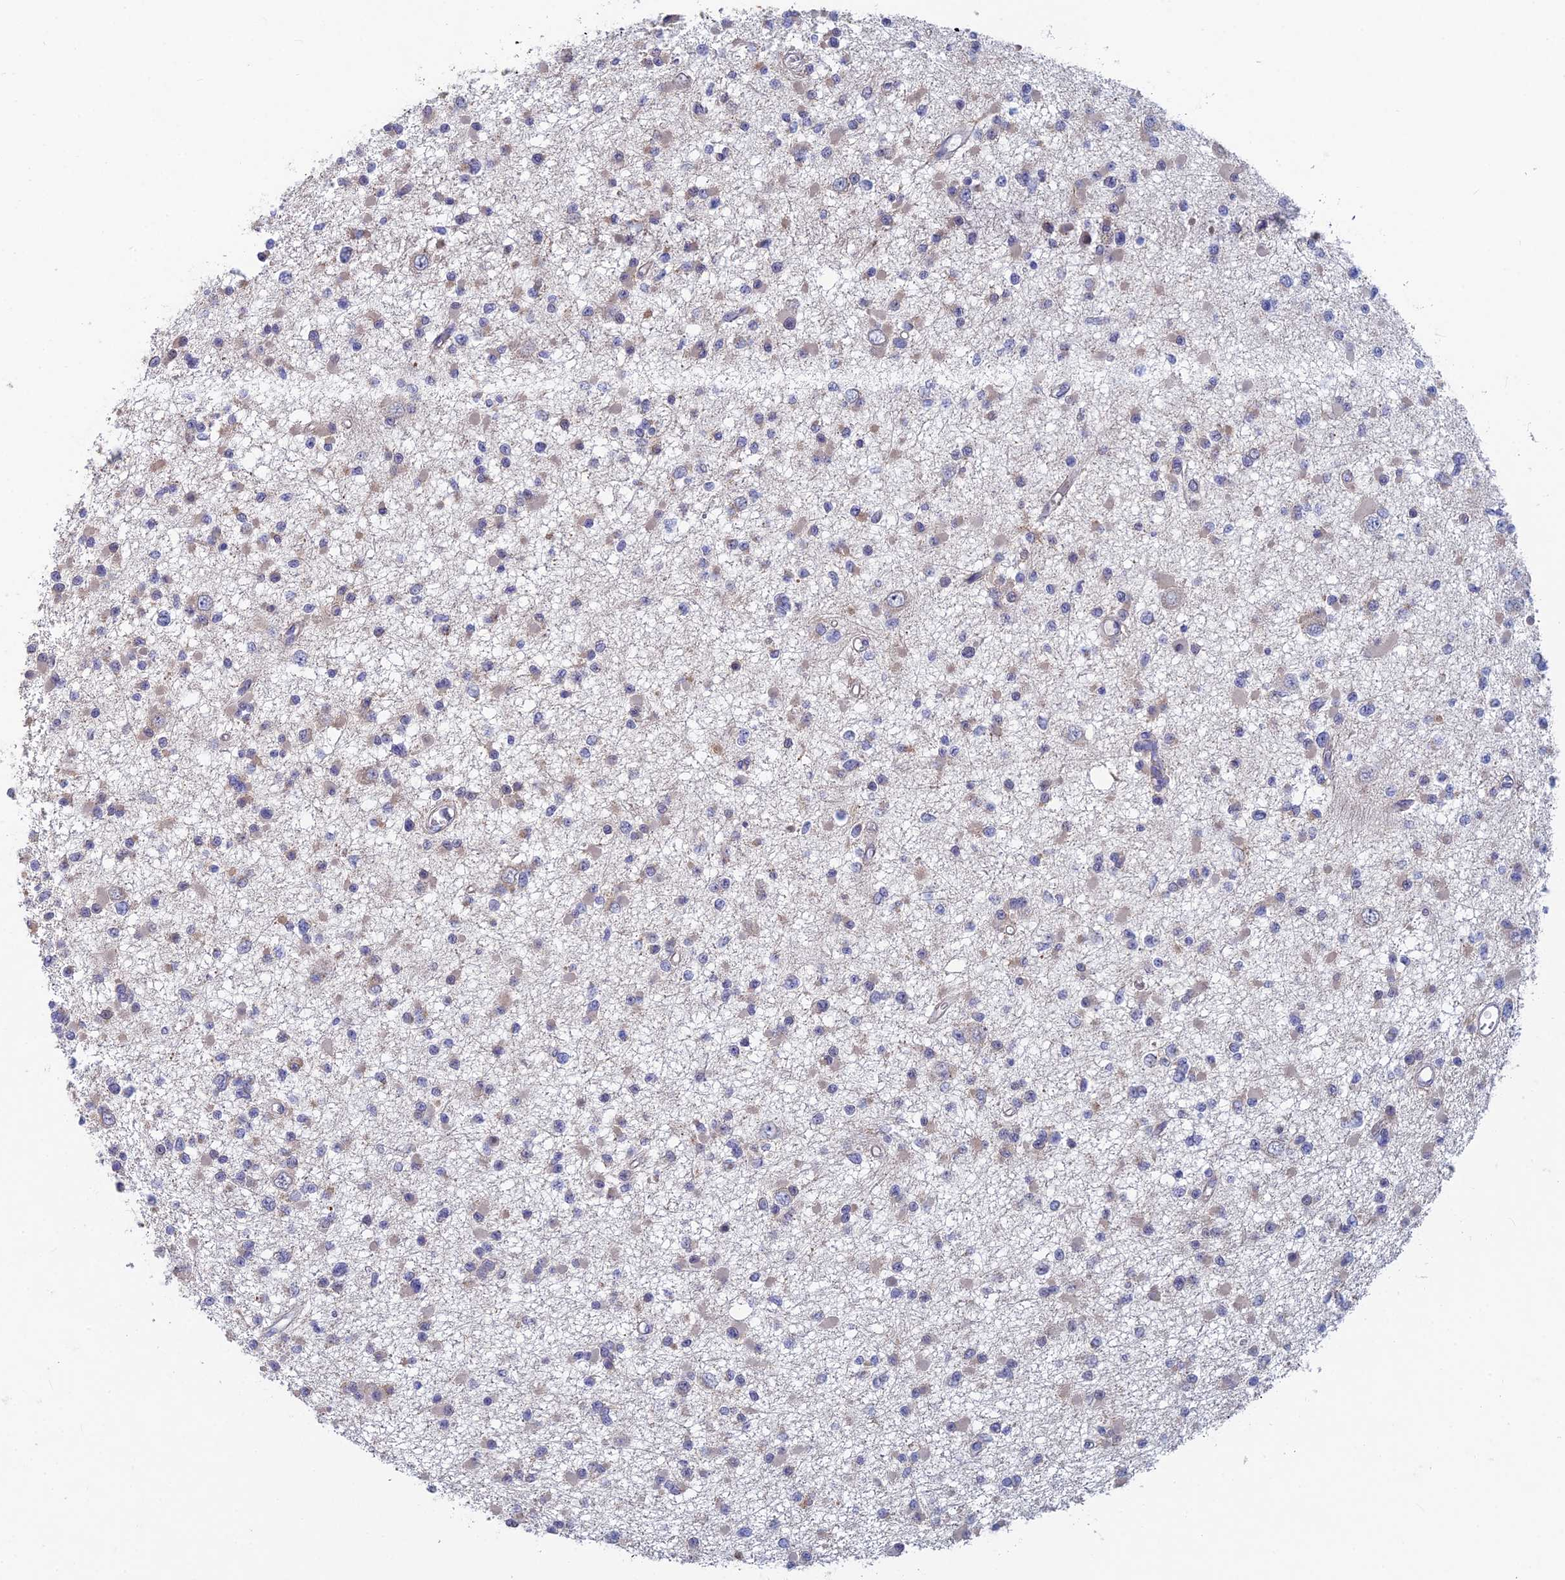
{"staining": {"intensity": "negative", "quantity": "none", "location": "none"}, "tissue": "glioma", "cell_type": "Tumor cells", "image_type": "cancer", "snomed": [{"axis": "morphology", "description": "Glioma, malignant, Low grade"}, {"axis": "topography", "description": "Brain"}], "caption": "Immunohistochemistry (IHC) photomicrograph of neoplastic tissue: human glioma stained with DAB reveals no significant protein expression in tumor cells.", "gene": "GIPC1", "patient": {"sex": "female", "age": 22}}